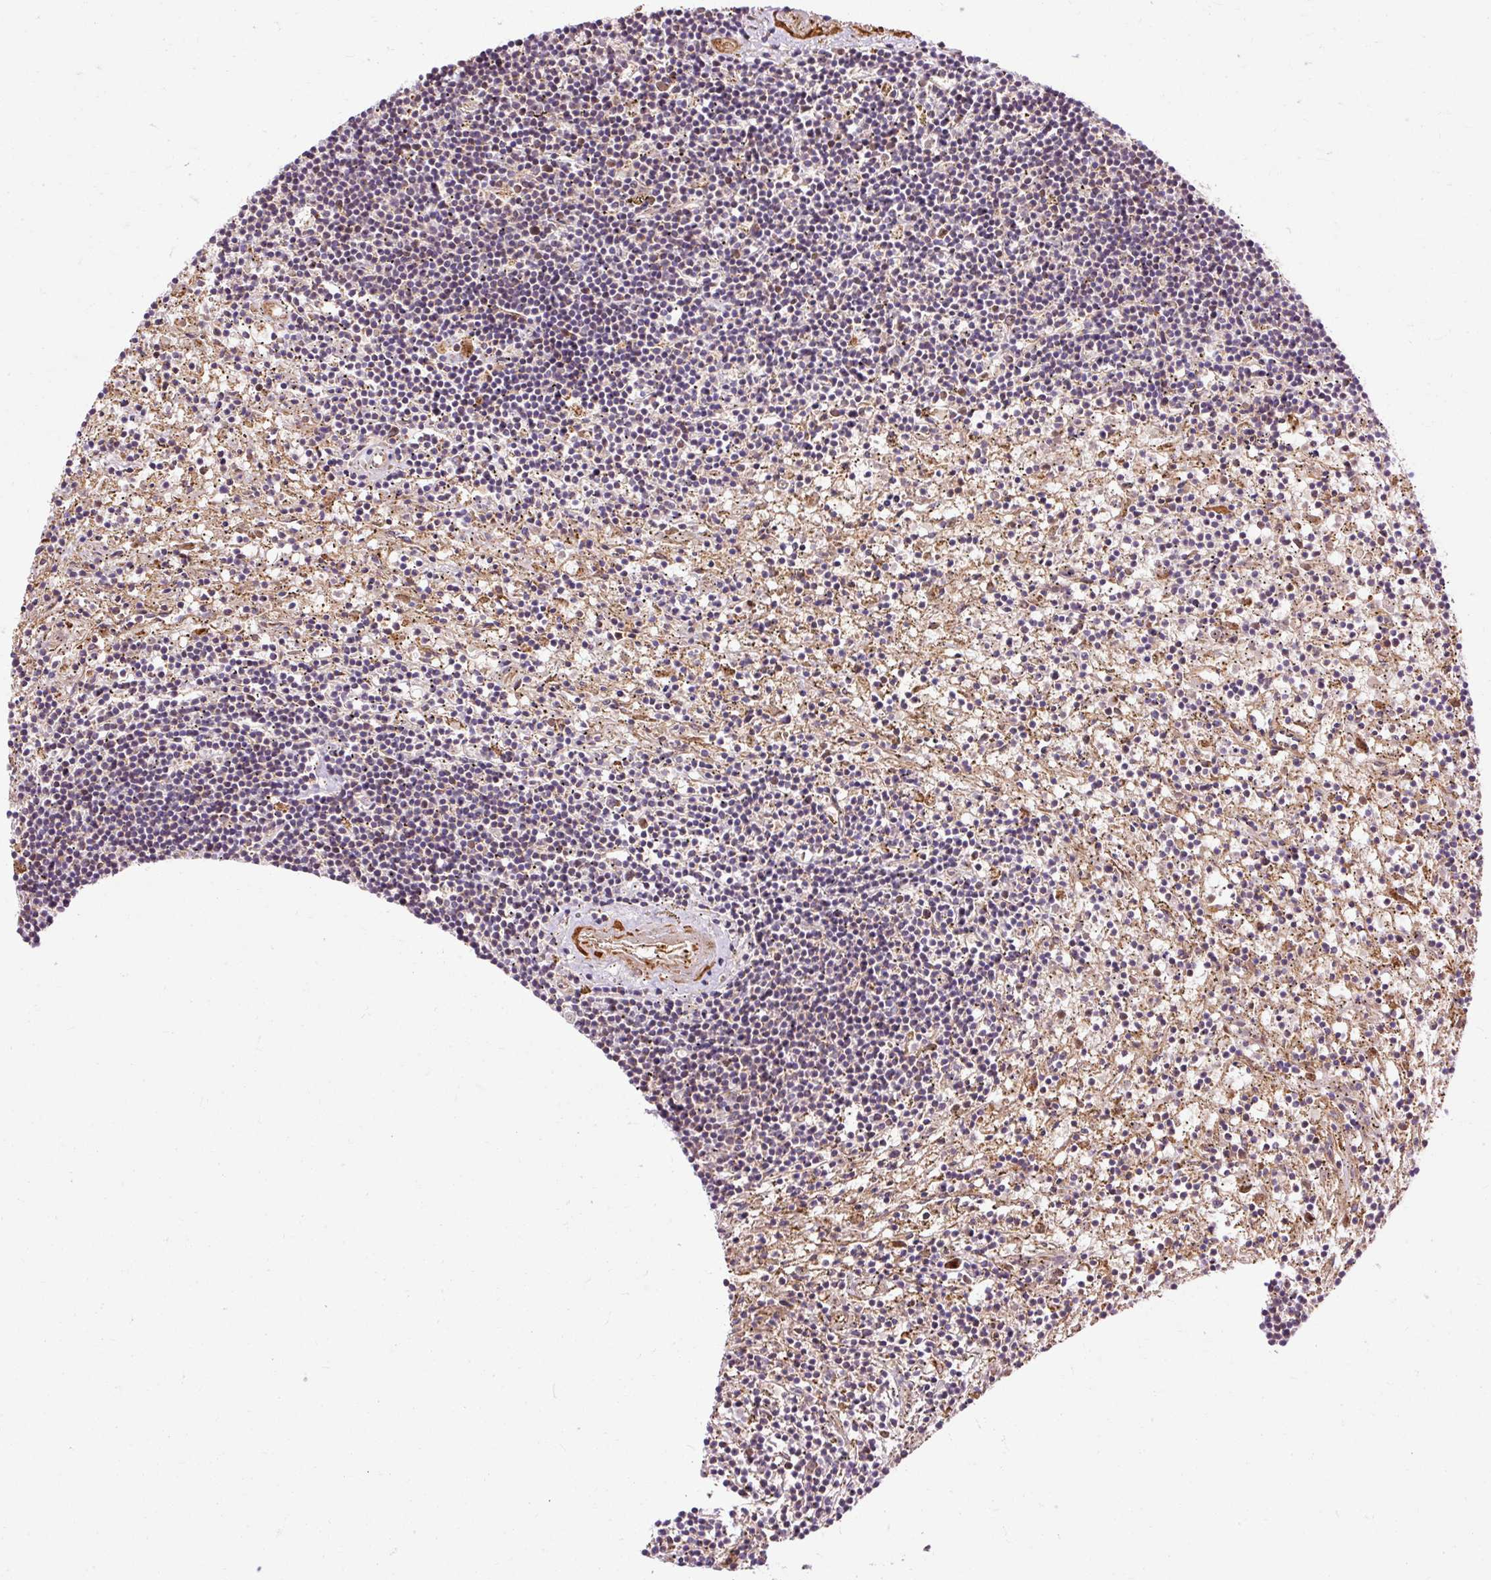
{"staining": {"intensity": "negative", "quantity": "none", "location": "none"}, "tissue": "lymphoma", "cell_type": "Tumor cells", "image_type": "cancer", "snomed": [{"axis": "morphology", "description": "Malignant lymphoma, non-Hodgkin's type, Low grade"}, {"axis": "topography", "description": "Spleen"}], "caption": "Immunohistochemical staining of lymphoma displays no significant positivity in tumor cells.", "gene": "RIPOR3", "patient": {"sex": "male", "age": 76}}